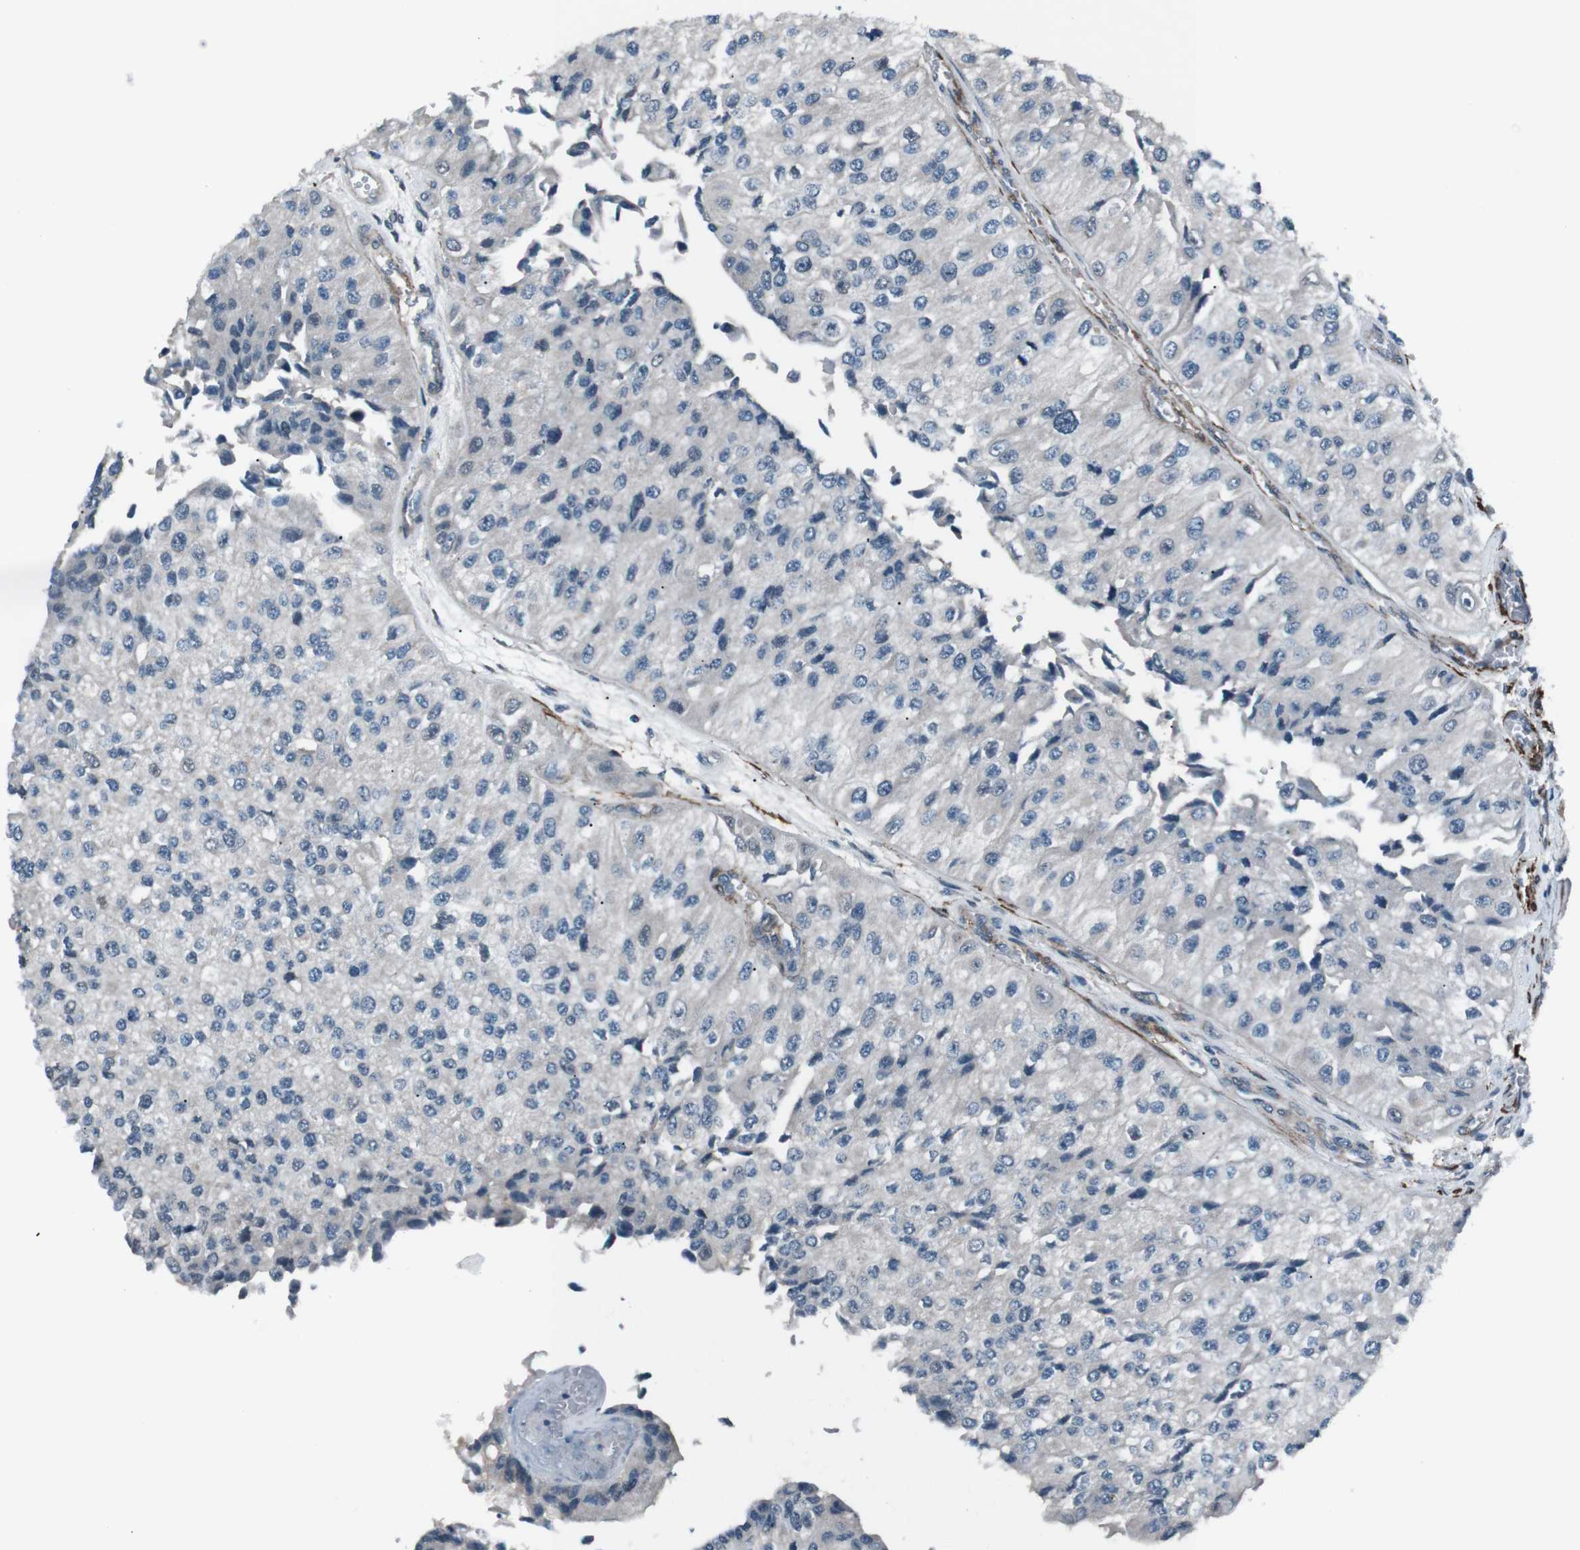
{"staining": {"intensity": "negative", "quantity": "none", "location": "none"}, "tissue": "urothelial cancer", "cell_type": "Tumor cells", "image_type": "cancer", "snomed": [{"axis": "morphology", "description": "Urothelial carcinoma, High grade"}, {"axis": "topography", "description": "Kidney"}, {"axis": "topography", "description": "Urinary bladder"}], "caption": "Urothelial cancer was stained to show a protein in brown. There is no significant expression in tumor cells. (Immunohistochemistry, brightfield microscopy, high magnification).", "gene": "PDLIM5", "patient": {"sex": "male", "age": 77}}